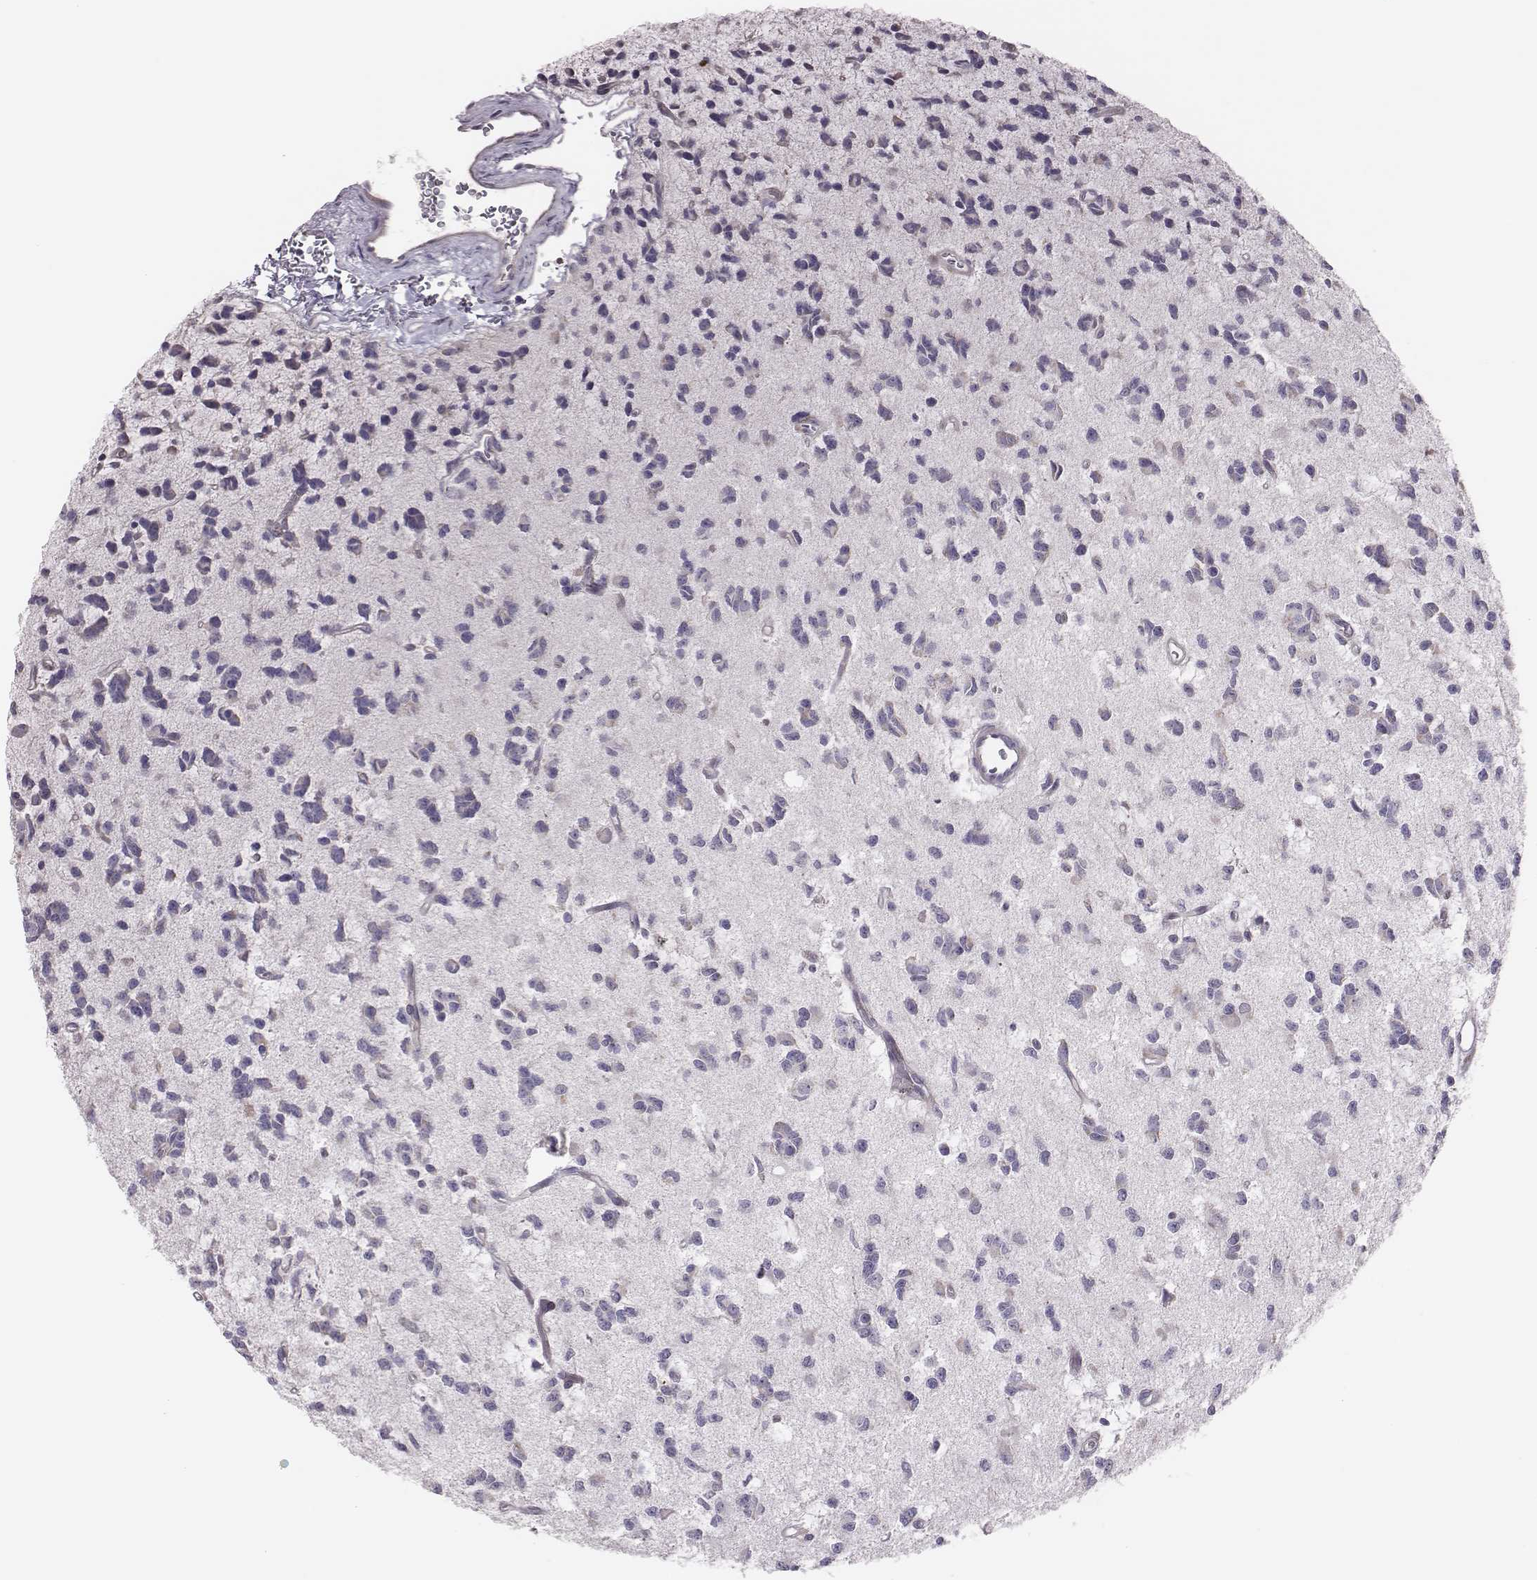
{"staining": {"intensity": "negative", "quantity": "none", "location": "none"}, "tissue": "glioma", "cell_type": "Tumor cells", "image_type": "cancer", "snomed": [{"axis": "morphology", "description": "Glioma, malignant, Low grade"}, {"axis": "topography", "description": "Brain"}], "caption": "This is an IHC histopathology image of human glioma. There is no expression in tumor cells.", "gene": "SCML2", "patient": {"sex": "female", "age": 45}}